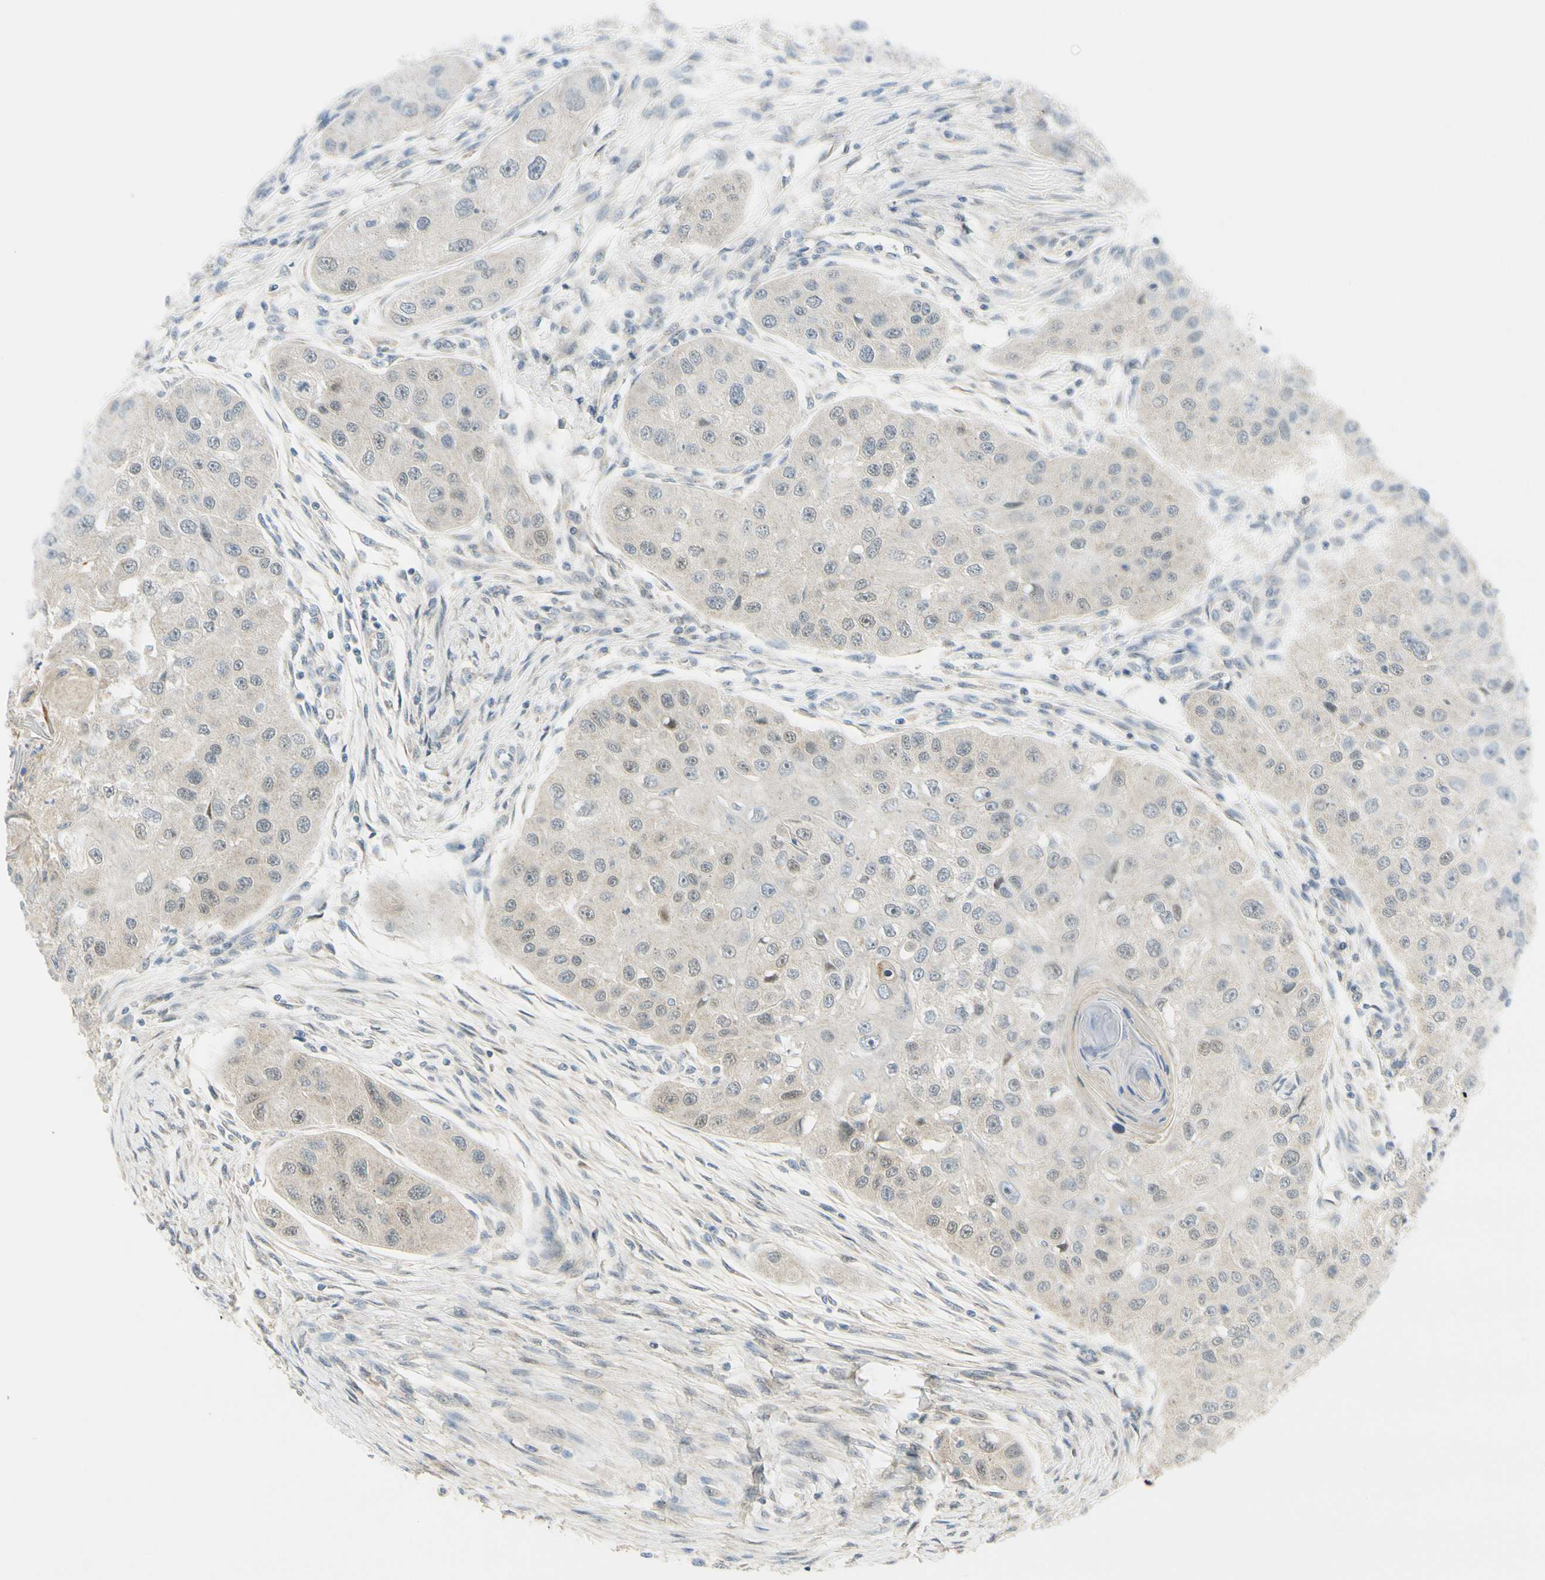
{"staining": {"intensity": "negative", "quantity": "none", "location": "none"}, "tissue": "head and neck cancer", "cell_type": "Tumor cells", "image_type": "cancer", "snomed": [{"axis": "morphology", "description": "Normal tissue, NOS"}, {"axis": "morphology", "description": "Squamous cell carcinoma, NOS"}, {"axis": "topography", "description": "Skeletal muscle"}, {"axis": "topography", "description": "Head-Neck"}], "caption": "Immunohistochemical staining of squamous cell carcinoma (head and neck) shows no significant expression in tumor cells.", "gene": "FHL2", "patient": {"sex": "male", "age": 51}}